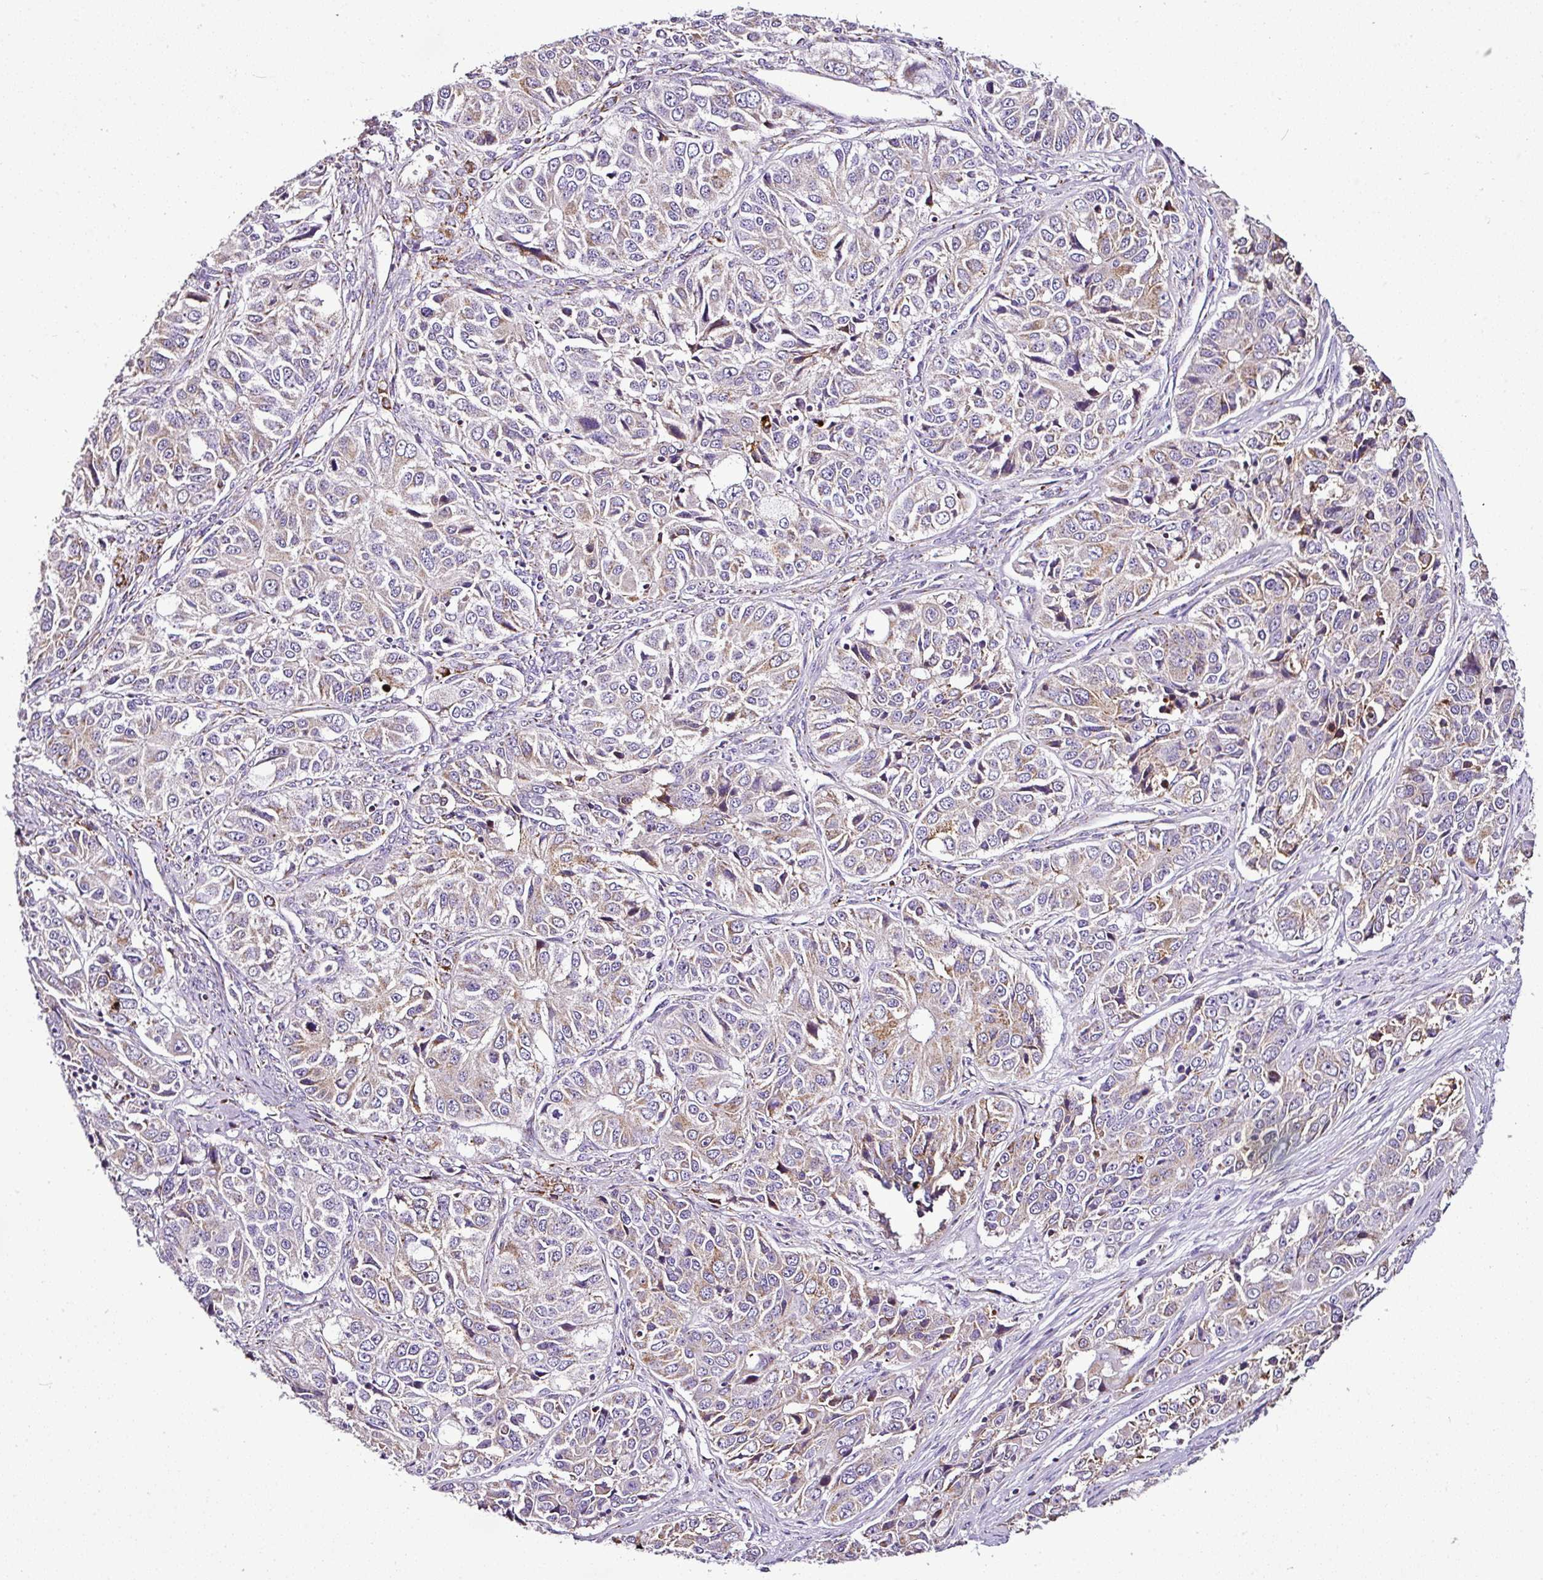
{"staining": {"intensity": "moderate", "quantity": "25%-75%", "location": "cytoplasmic/membranous"}, "tissue": "ovarian cancer", "cell_type": "Tumor cells", "image_type": "cancer", "snomed": [{"axis": "morphology", "description": "Carcinoma, endometroid"}, {"axis": "topography", "description": "Ovary"}], "caption": "Protein analysis of ovarian cancer (endometroid carcinoma) tissue shows moderate cytoplasmic/membranous staining in approximately 25%-75% of tumor cells.", "gene": "DPAGT1", "patient": {"sex": "female", "age": 51}}